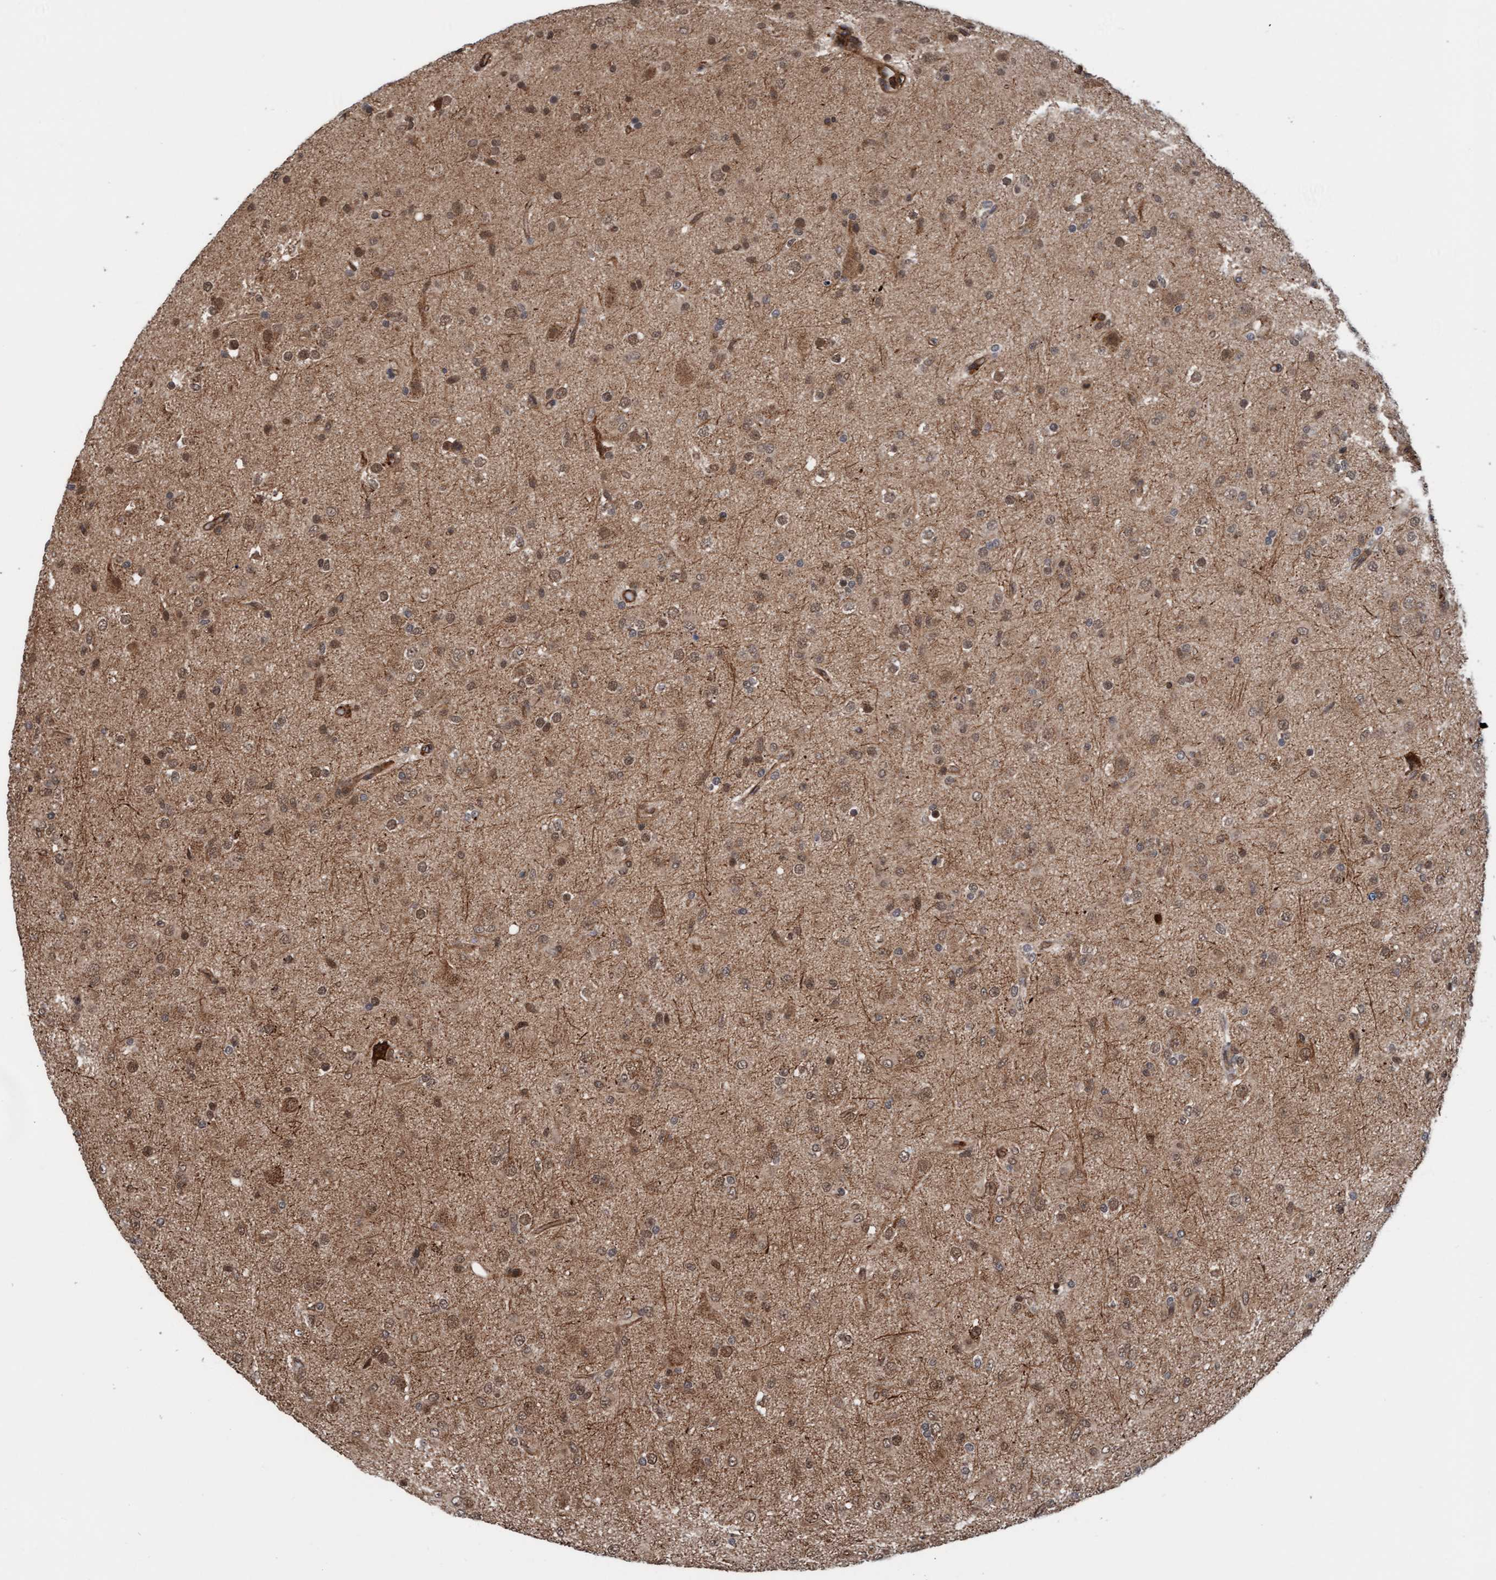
{"staining": {"intensity": "weak", "quantity": "25%-75%", "location": "cytoplasmic/membranous,nuclear"}, "tissue": "glioma", "cell_type": "Tumor cells", "image_type": "cancer", "snomed": [{"axis": "morphology", "description": "Glioma, malignant, Low grade"}, {"axis": "topography", "description": "Brain"}], "caption": "Immunohistochemistry of human glioma shows low levels of weak cytoplasmic/membranous and nuclear positivity in approximately 25%-75% of tumor cells.", "gene": "STXBP4", "patient": {"sex": "male", "age": 65}}